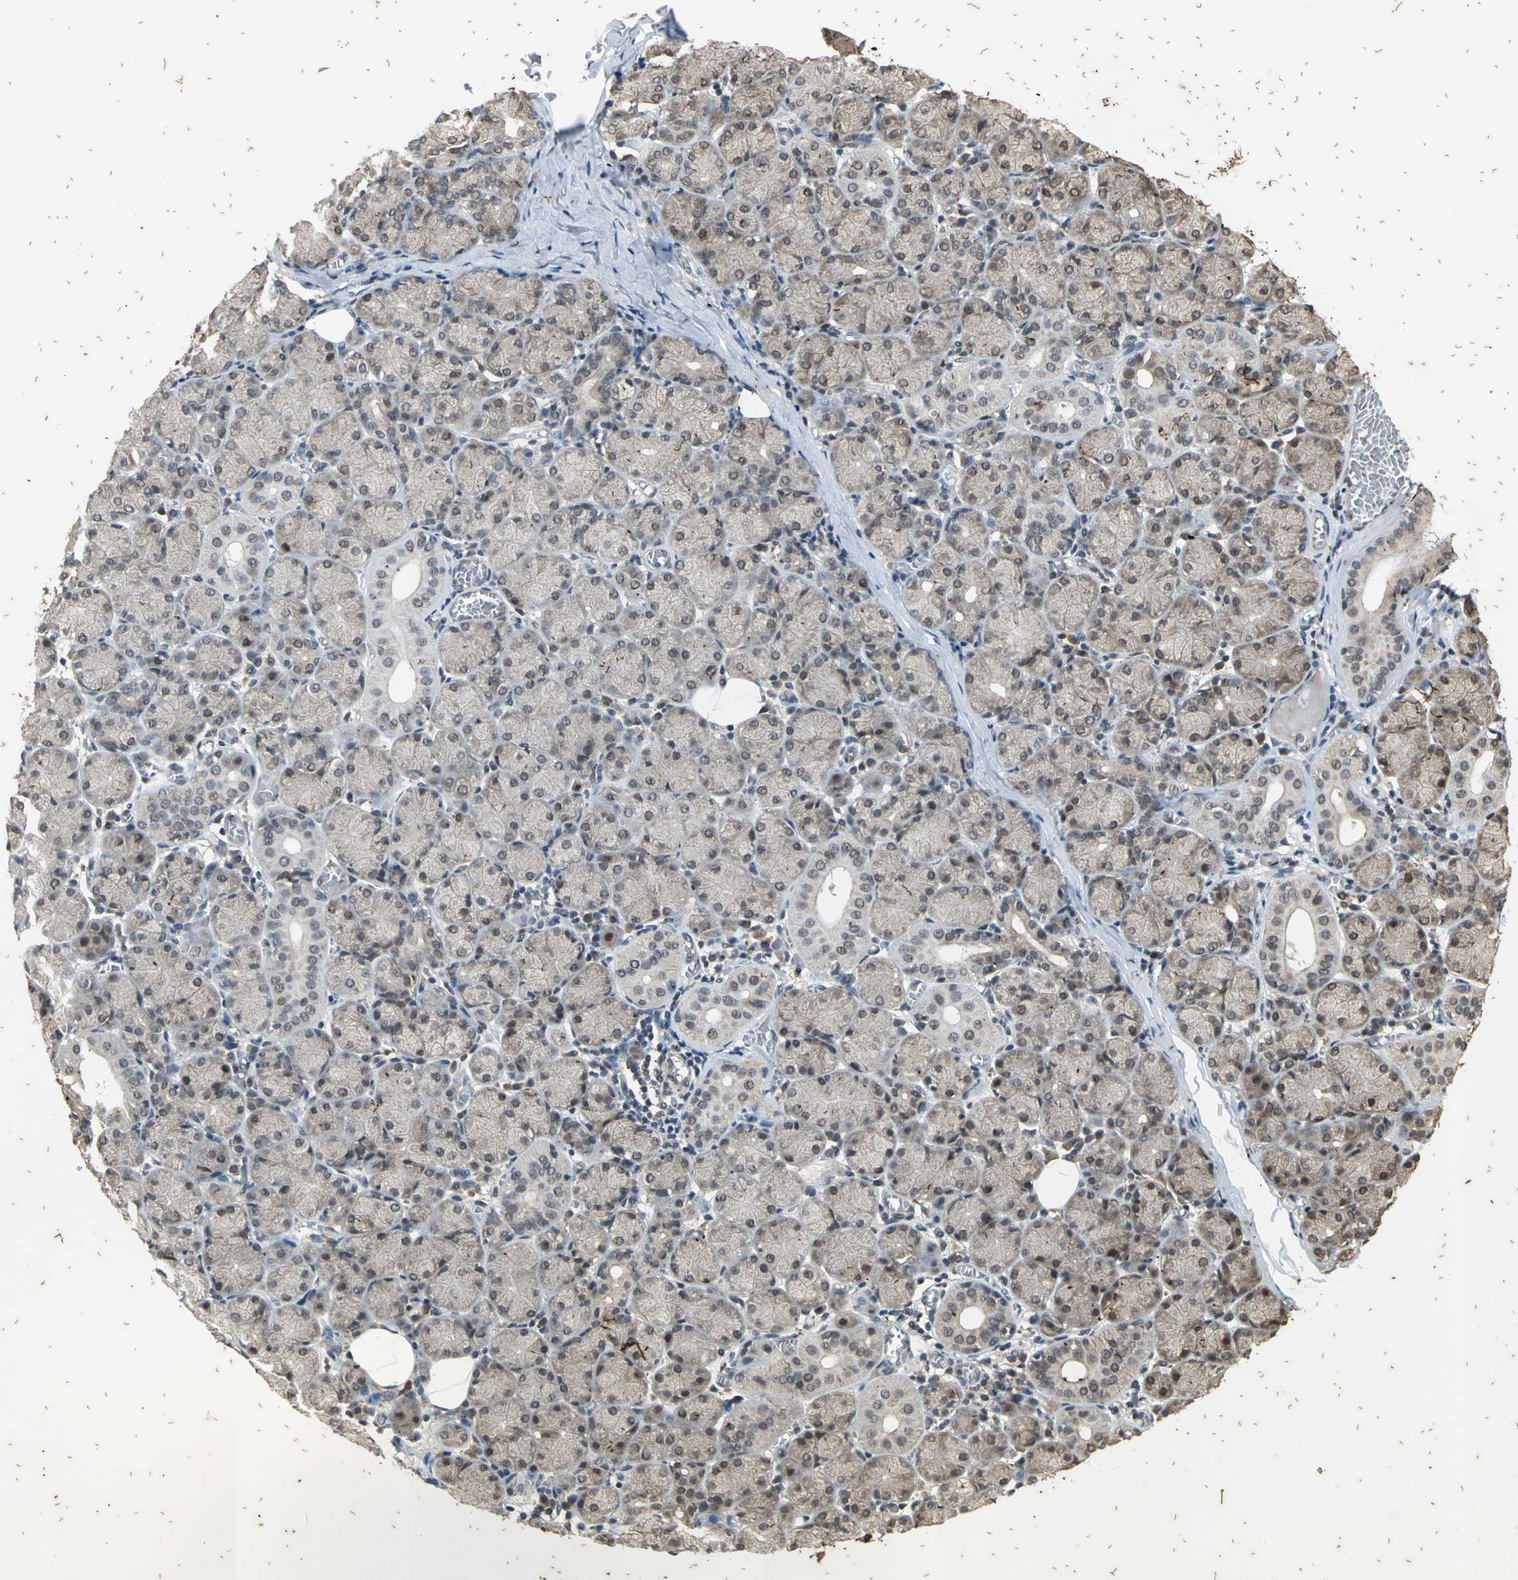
{"staining": {"intensity": "weak", "quantity": "25%-75%", "location": "cytoplasmic/membranous"}, "tissue": "salivary gland", "cell_type": "Glandular cells", "image_type": "normal", "snomed": [{"axis": "morphology", "description": "Normal tissue, NOS"}, {"axis": "topography", "description": "Salivary gland"}], "caption": "Protein staining demonstrates weak cytoplasmic/membranous staining in approximately 25%-75% of glandular cells in unremarkable salivary gland.", "gene": "NOTCH3", "patient": {"sex": "female", "age": 24}}